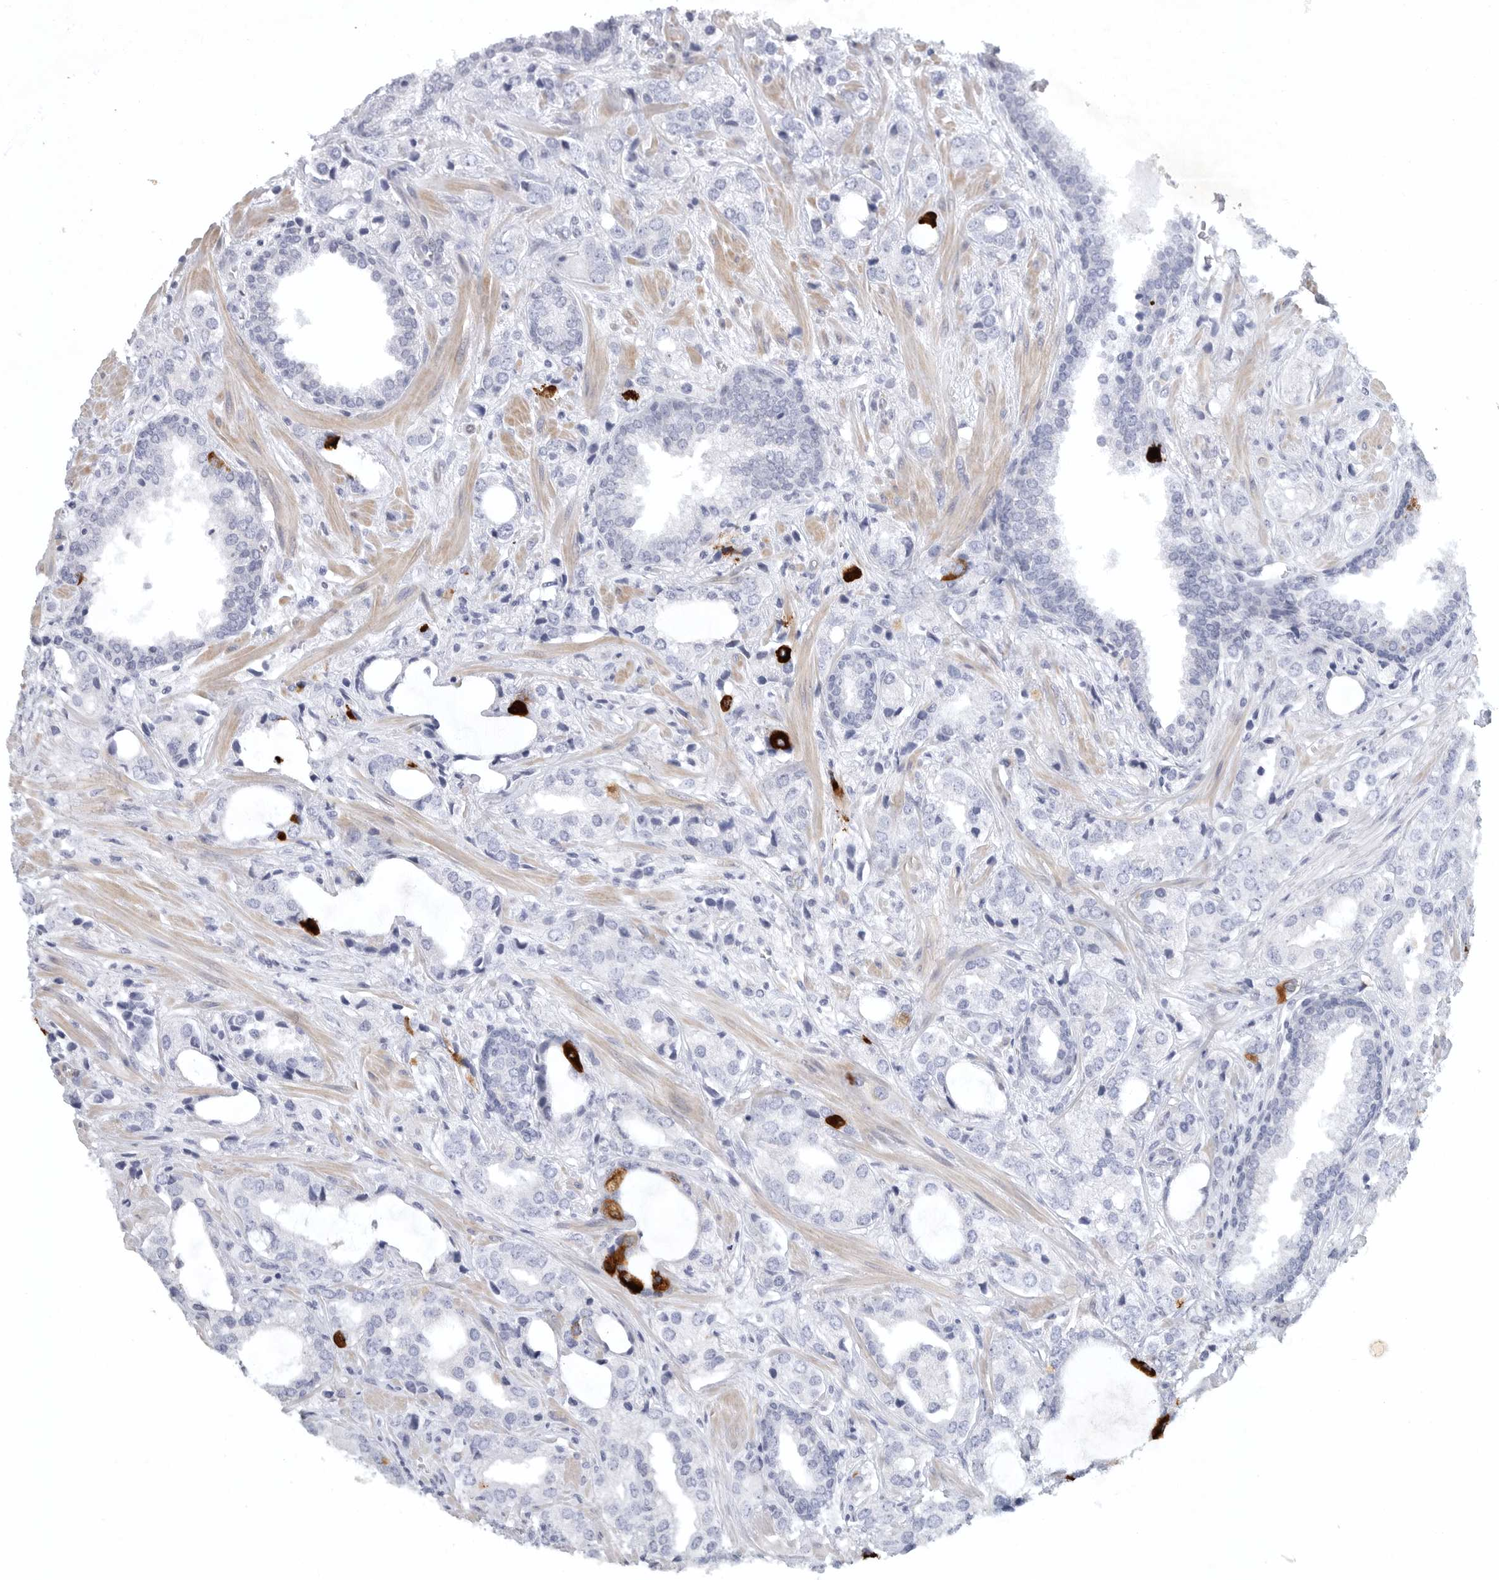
{"staining": {"intensity": "negative", "quantity": "none", "location": "none"}, "tissue": "prostate cancer", "cell_type": "Tumor cells", "image_type": "cancer", "snomed": [{"axis": "morphology", "description": "Adenocarcinoma, High grade"}, {"axis": "topography", "description": "Prostate"}], "caption": "The histopathology image shows no significant positivity in tumor cells of prostate cancer (adenocarcinoma (high-grade)). (Brightfield microscopy of DAB immunohistochemistry (IHC) at high magnification).", "gene": "TNR", "patient": {"sex": "male", "age": 66}}